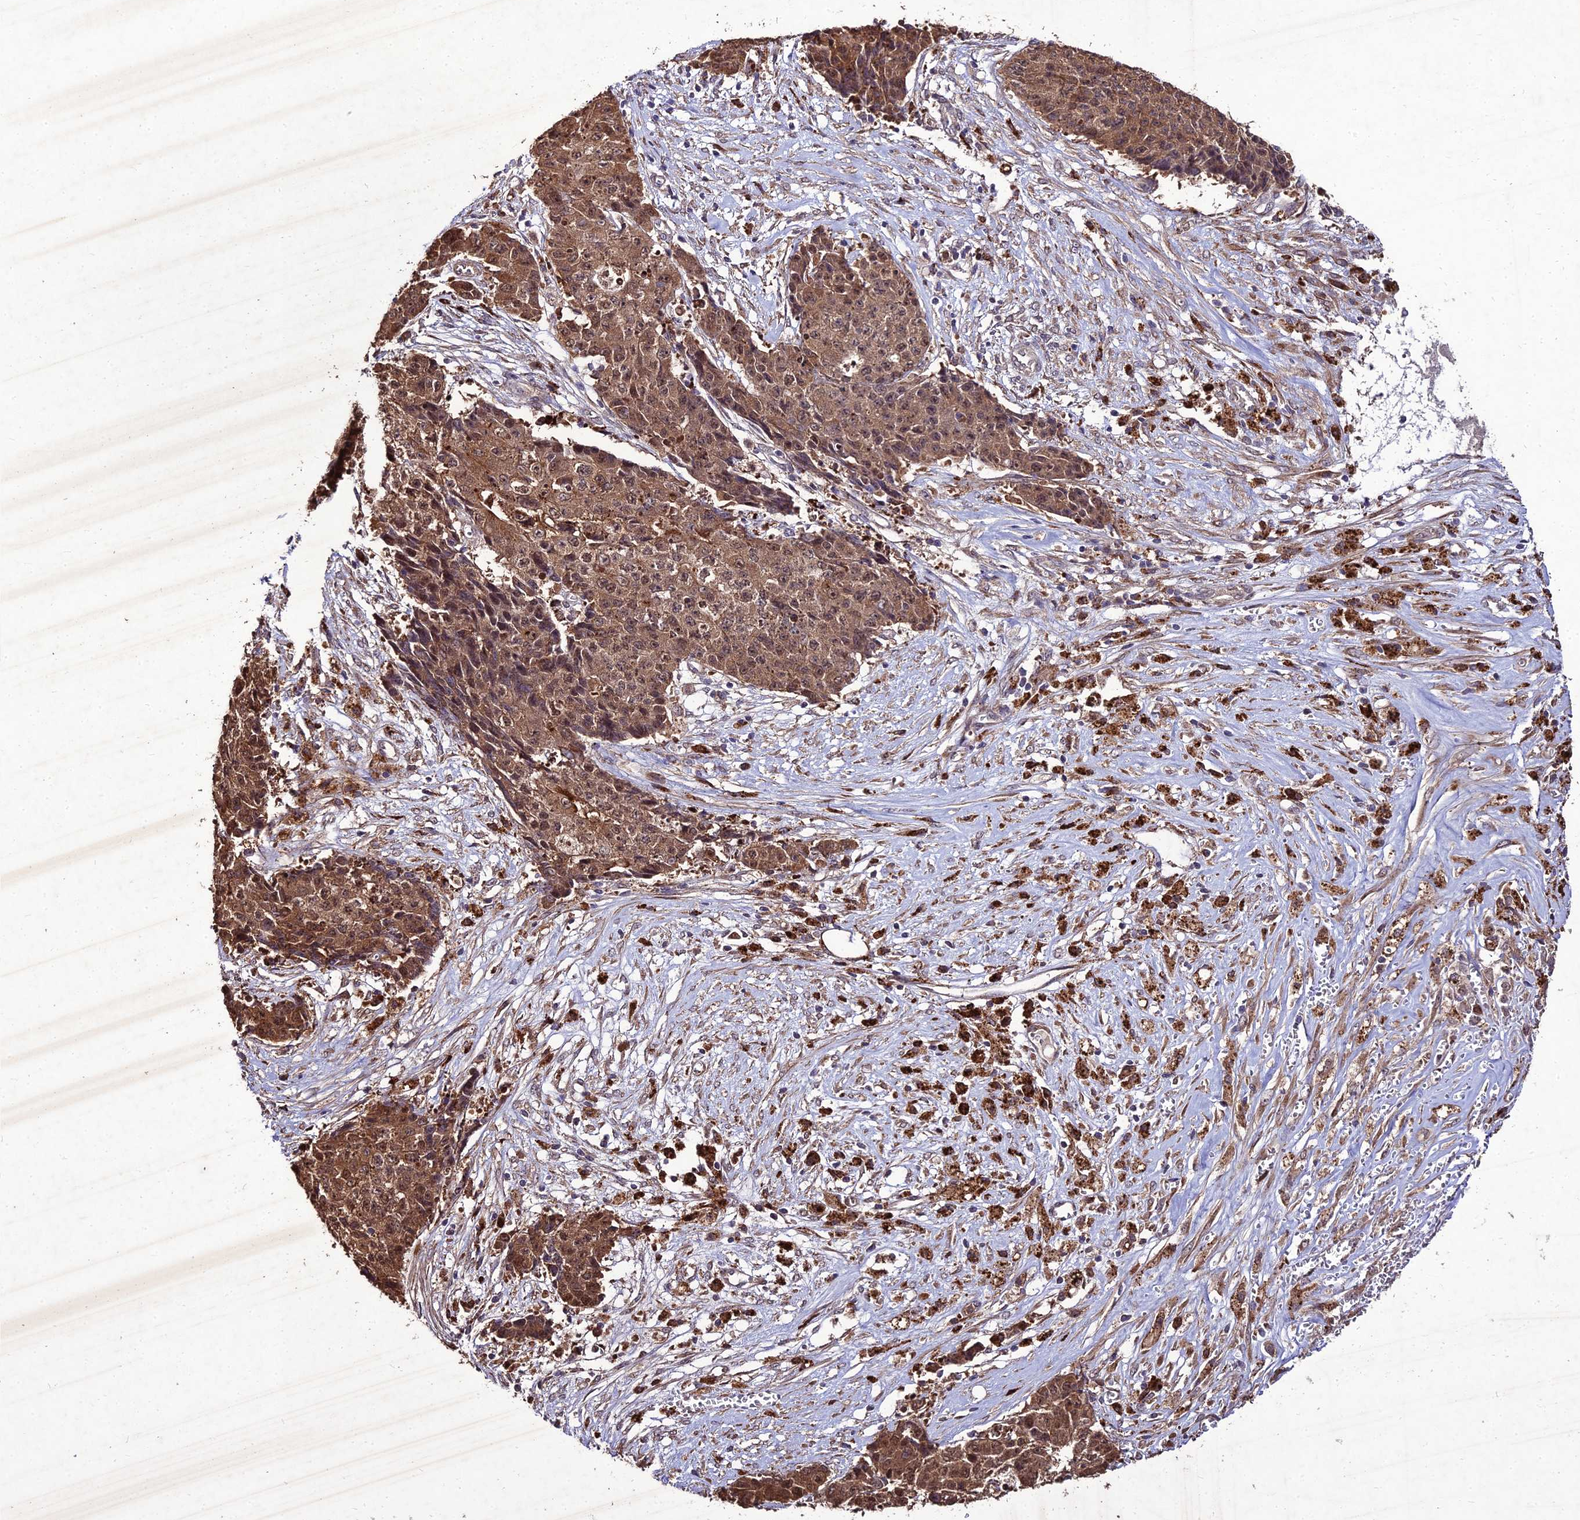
{"staining": {"intensity": "moderate", "quantity": ">75%", "location": "cytoplasmic/membranous,nuclear"}, "tissue": "ovarian cancer", "cell_type": "Tumor cells", "image_type": "cancer", "snomed": [{"axis": "morphology", "description": "Carcinoma, endometroid"}, {"axis": "topography", "description": "Ovary"}], "caption": "A brown stain highlights moderate cytoplasmic/membranous and nuclear positivity of a protein in ovarian cancer tumor cells.", "gene": "ZNF766", "patient": {"sex": "female", "age": 42}}